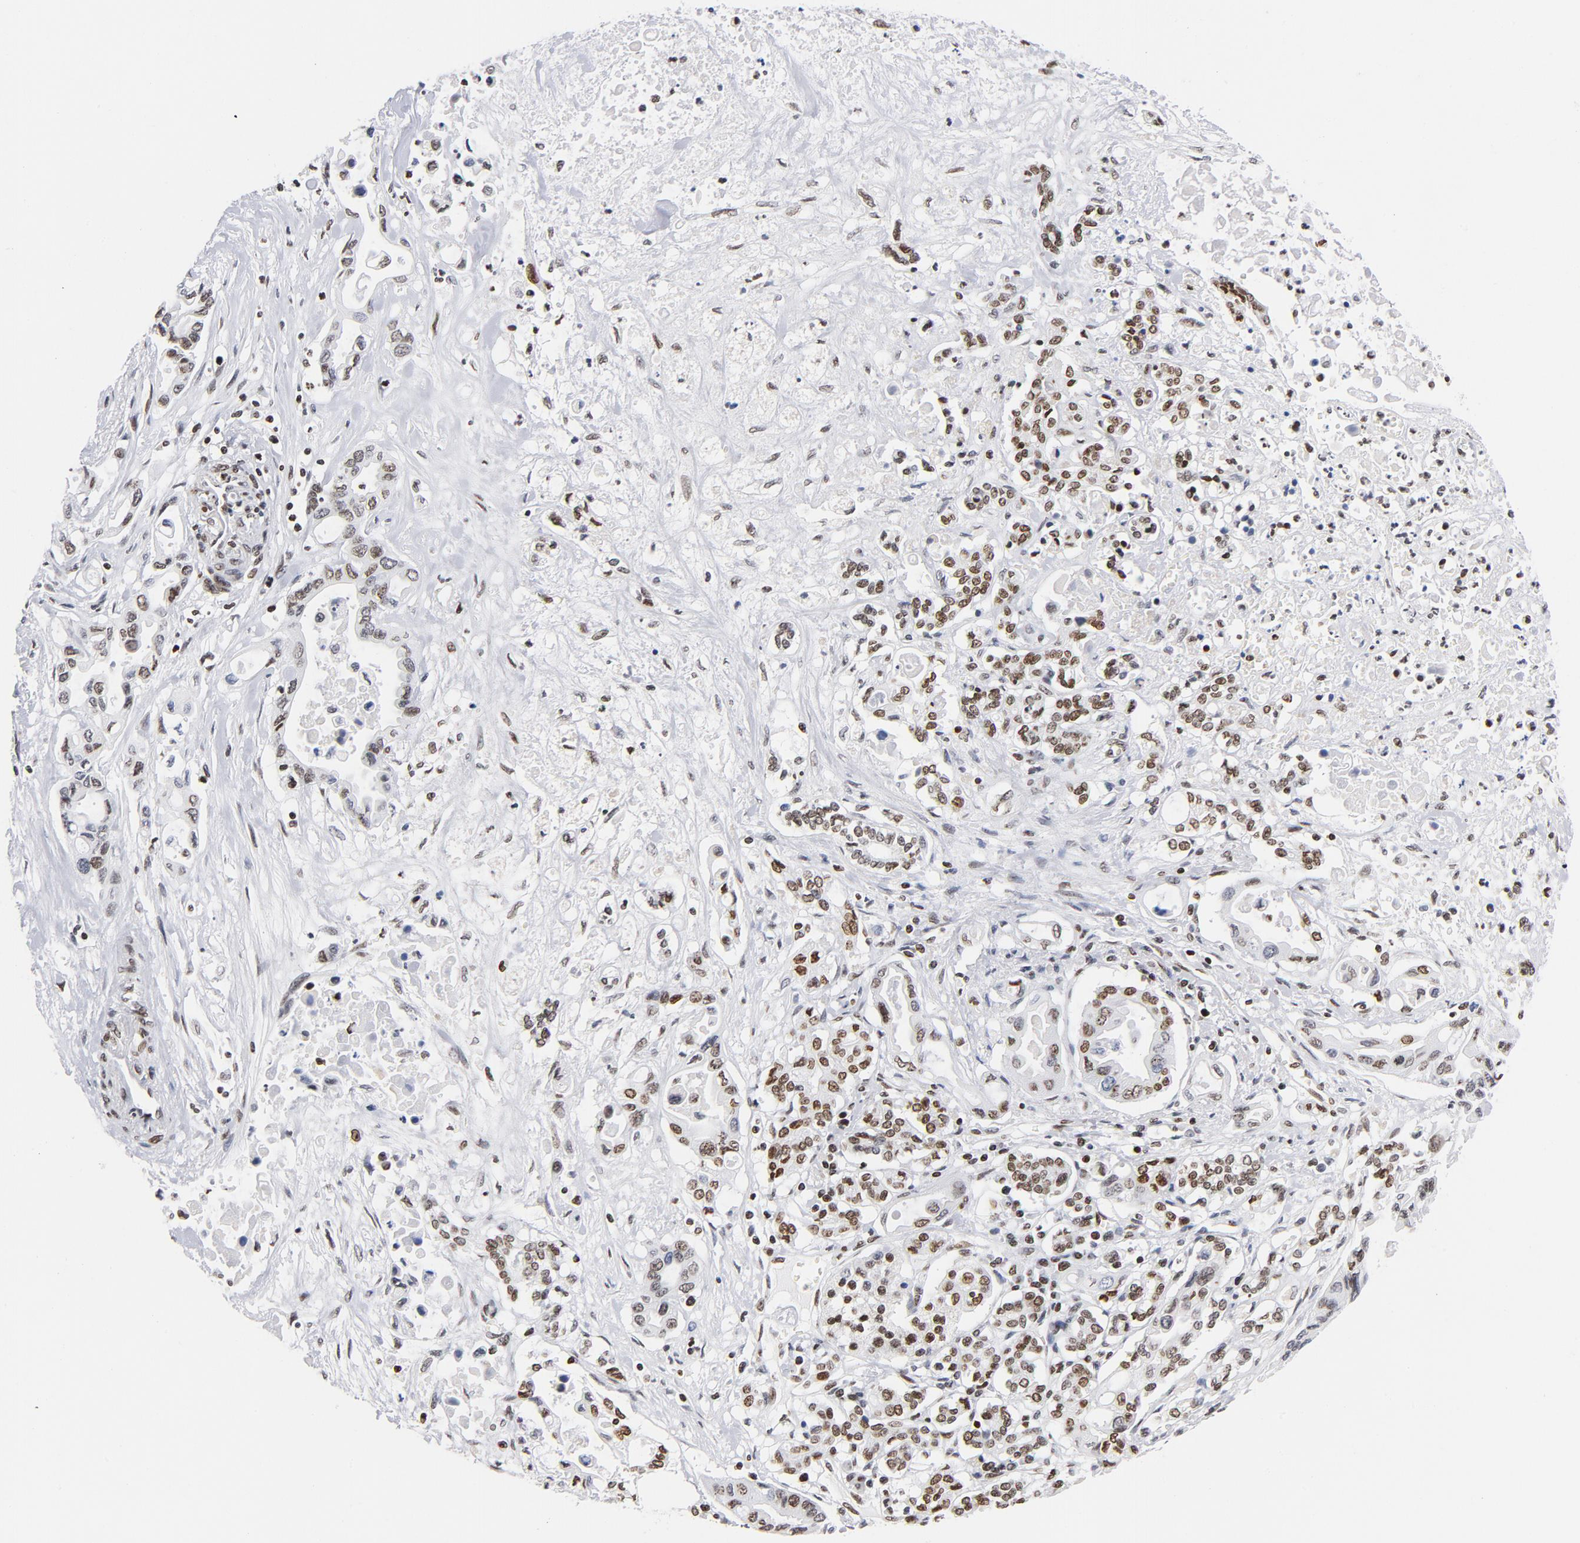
{"staining": {"intensity": "moderate", "quantity": ">75%", "location": "cytoplasmic/membranous,nuclear"}, "tissue": "pancreatic cancer", "cell_type": "Tumor cells", "image_type": "cancer", "snomed": [{"axis": "morphology", "description": "Adenocarcinoma, NOS"}, {"axis": "topography", "description": "Pancreas"}], "caption": "Immunohistochemistry (IHC) histopathology image of neoplastic tissue: human pancreatic cancer (adenocarcinoma) stained using IHC reveals medium levels of moderate protein expression localized specifically in the cytoplasmic/membranous and nuclear of tumor cells, appearing as a cytoplasmic/membranous and nuclear brown color.", "gene": "TOP2B", "patient": {"sex": "female", "age": 57}}